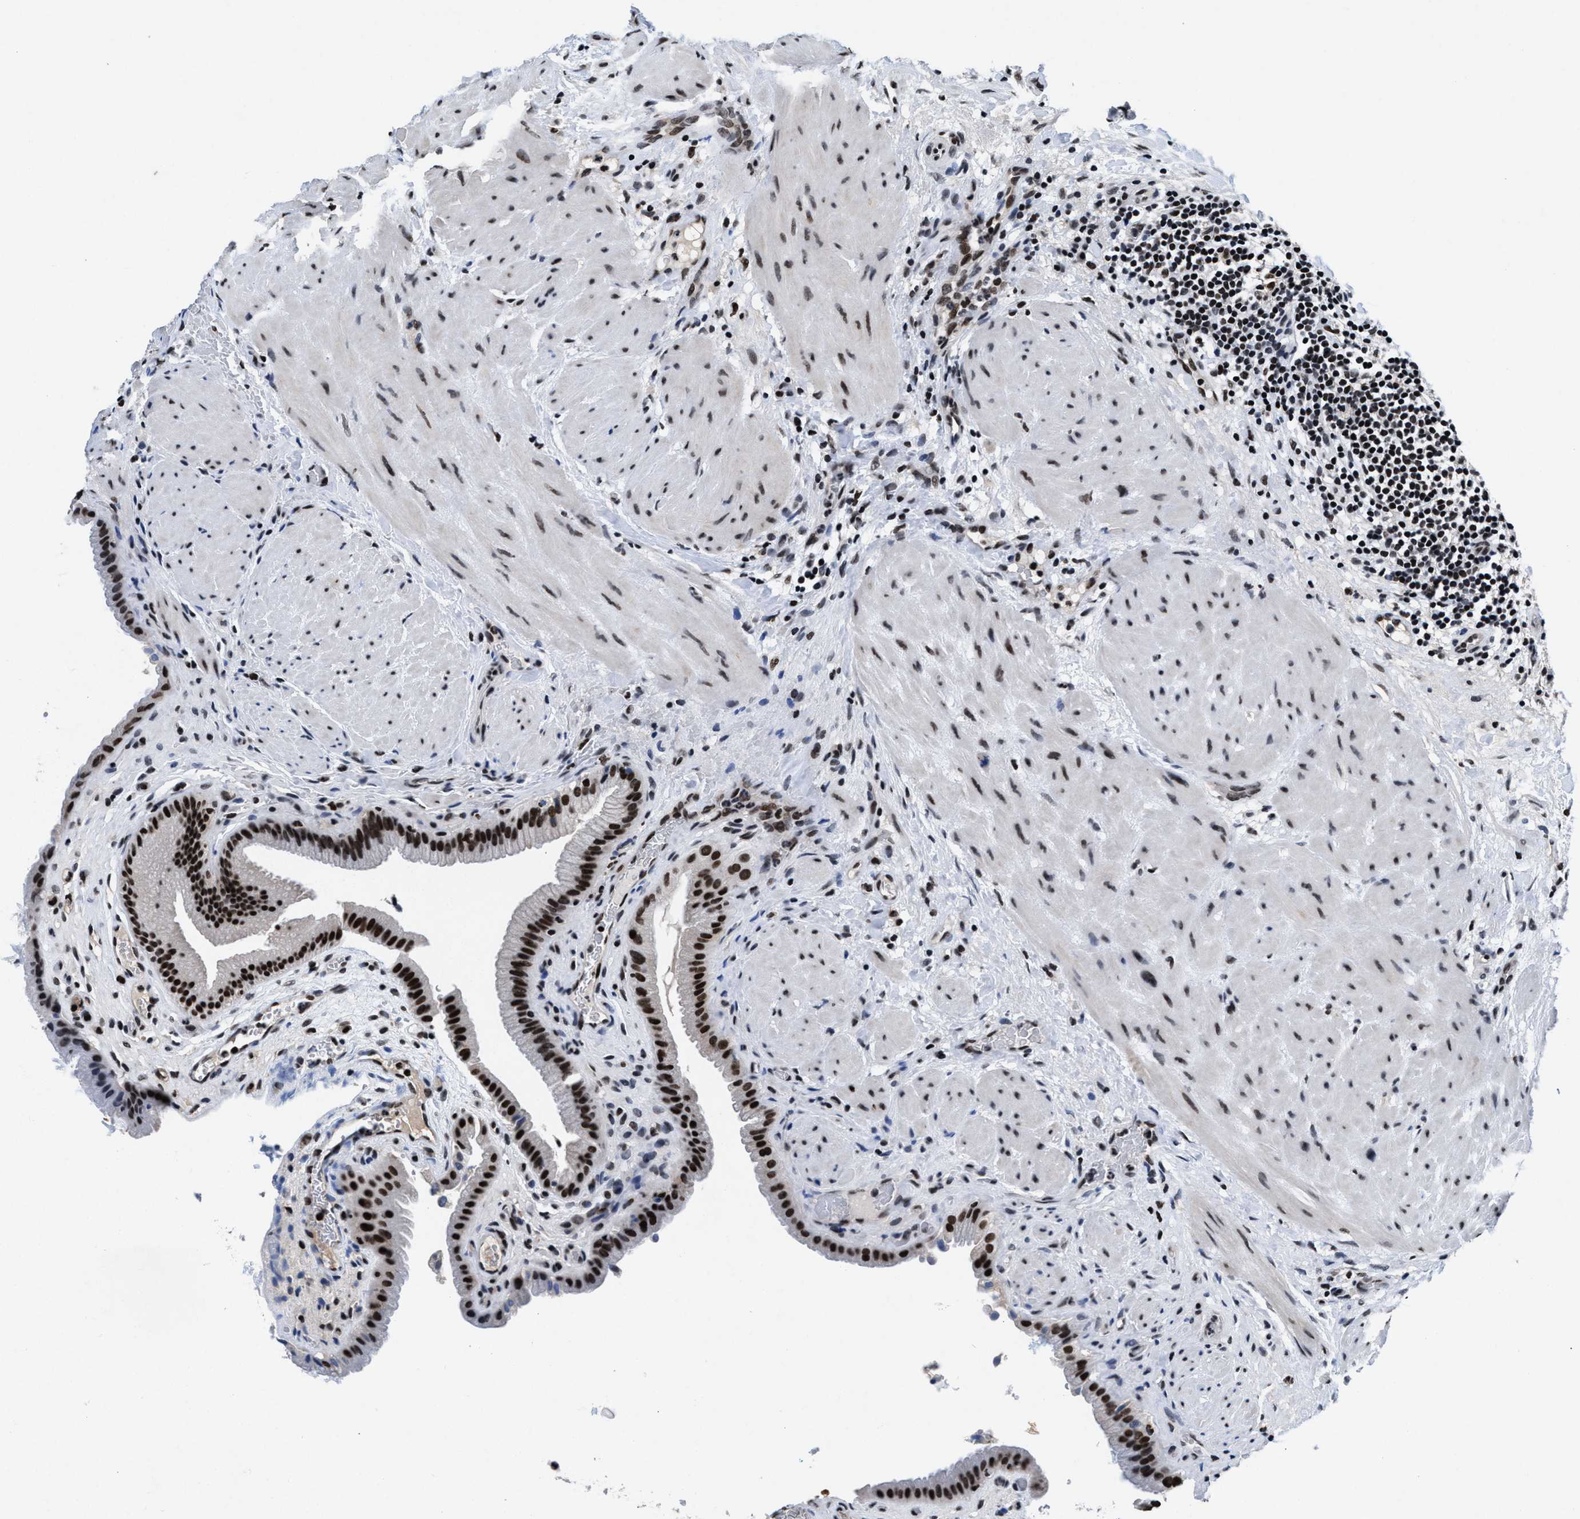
{"staining": {"intensity": "strong", "quantity": ">75%", "location": "nuclear"}, "tissue": "gallbladder", "cell_type": "Glandular cells", "image_type": "normal", "snomed": [{"axis": "morphology", "description": "Normal tissue, NOS"}, {"axis": "topography", "description": "Gallbladder"}], "caption": "Protein analysis of benign gallbladder demonstrates strong nuclear staining in about >75% of glandular cells.", "gene": "WDR81", "patient": {"sex": "male", "age": 49}}